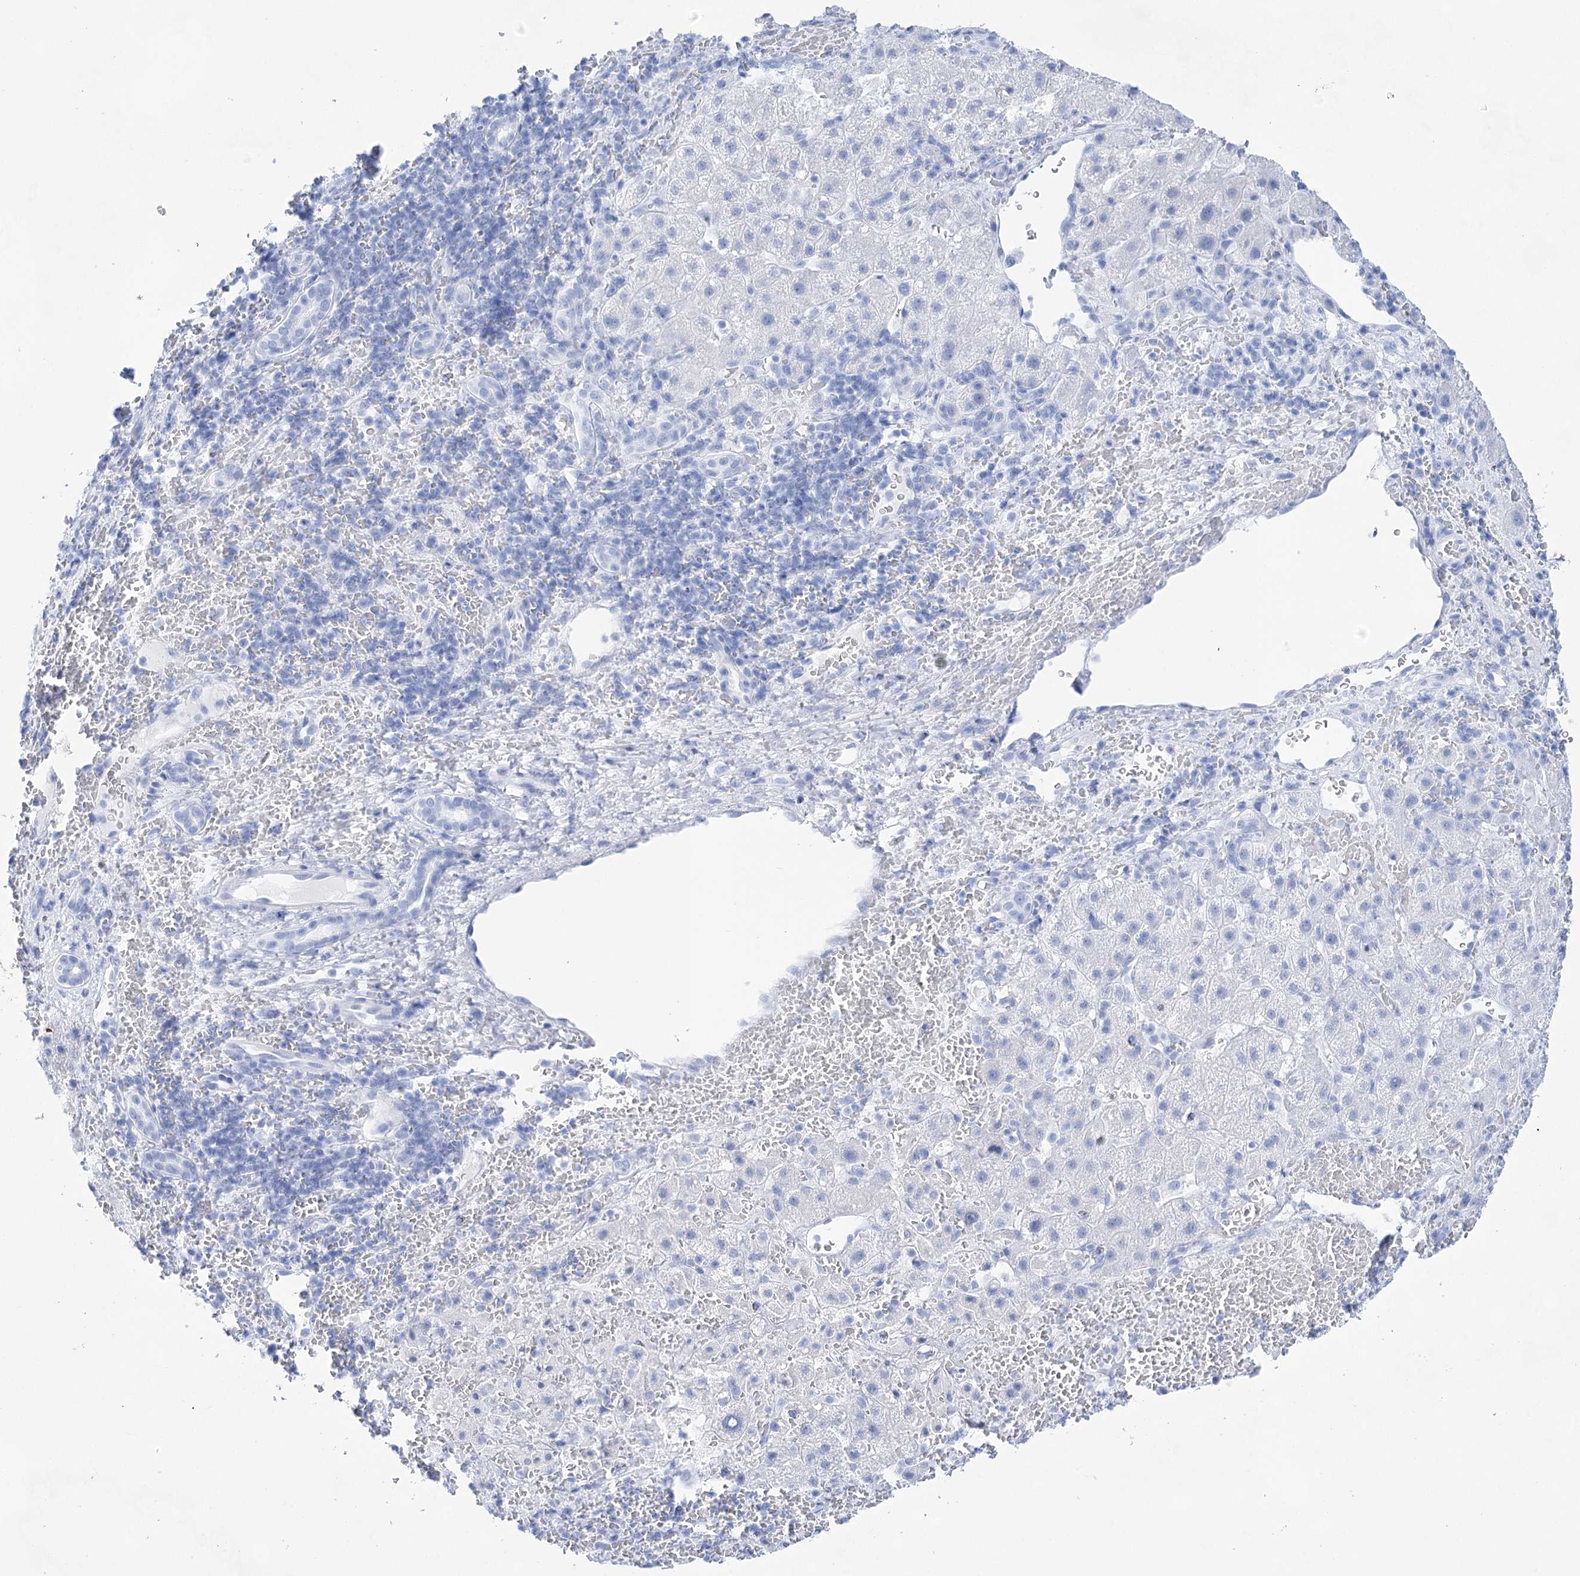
{"staining": {"intensity": "negative", "quantity": "none", "location": "none"}, "tissue": "liver cancer", "cell_type": "Tumor cells", "image_type": "cancer", "snomed": [{"axis": "morphology", "description": "Carcinoma, Hepatocellular, NOS"}, {"axis": "topography", "description": "Liver"}], "caption": "Tumor cells are negative for brown protein staining in liver hepatocellular carcinoma.", "gene": "LALBA", "patient": {"sex": "male", "age": 57}}